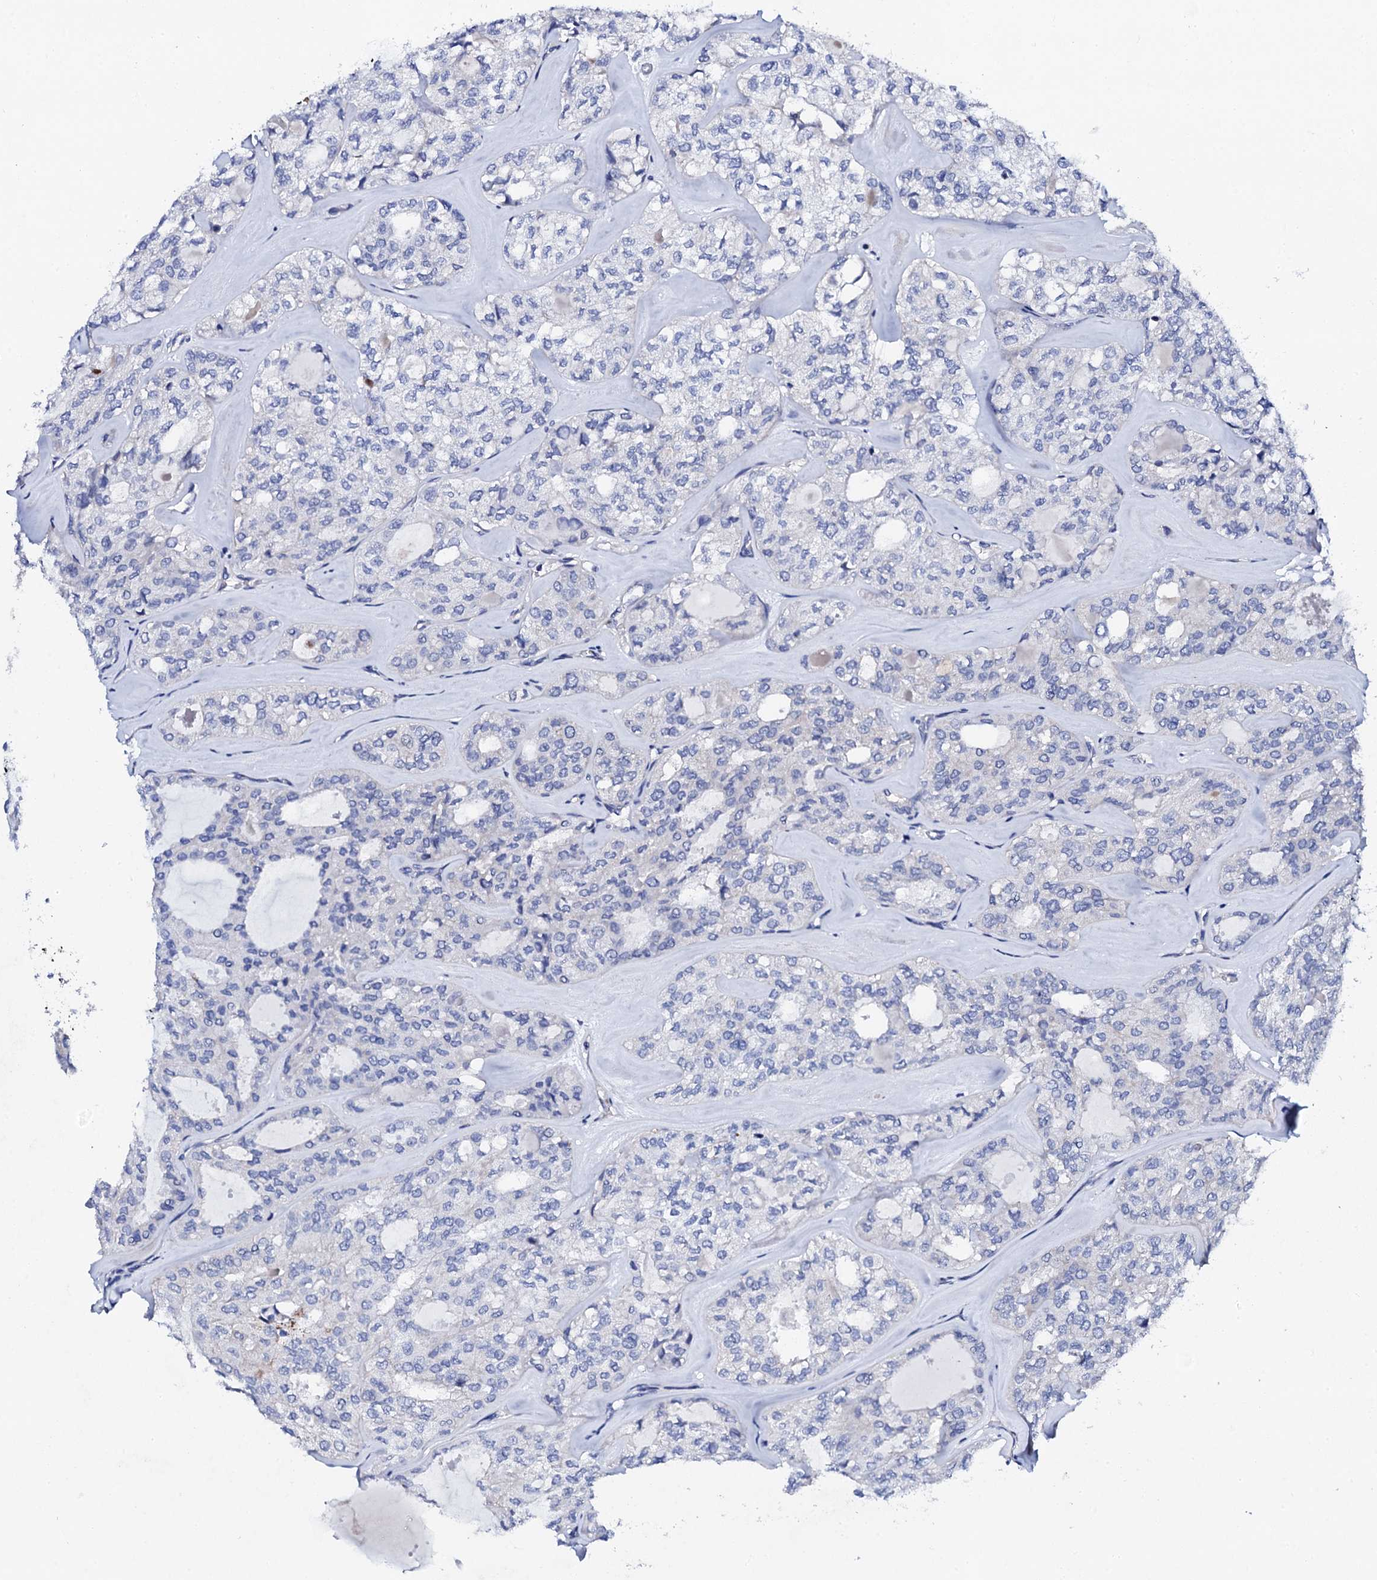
{"staining": {"intensity": "negative", "quantity": "none", "location": "none"}, "tissue": "thyroid cancer", "cell_type": "Tumor cells", "image_type": "cancer", "snomed": [{"axis": "morphology", "description": "Follicular adenoma carcinoma, NOS"}, {"axis": "topography", "description": "Thyroid gland"}], "caption": "An image of thyroid follicular adenoma carcinoma stained for a protein displays no brown staining in tumor cells.", "gene": "KLHL32", "patient": {"sex": "male", "age": 75}}